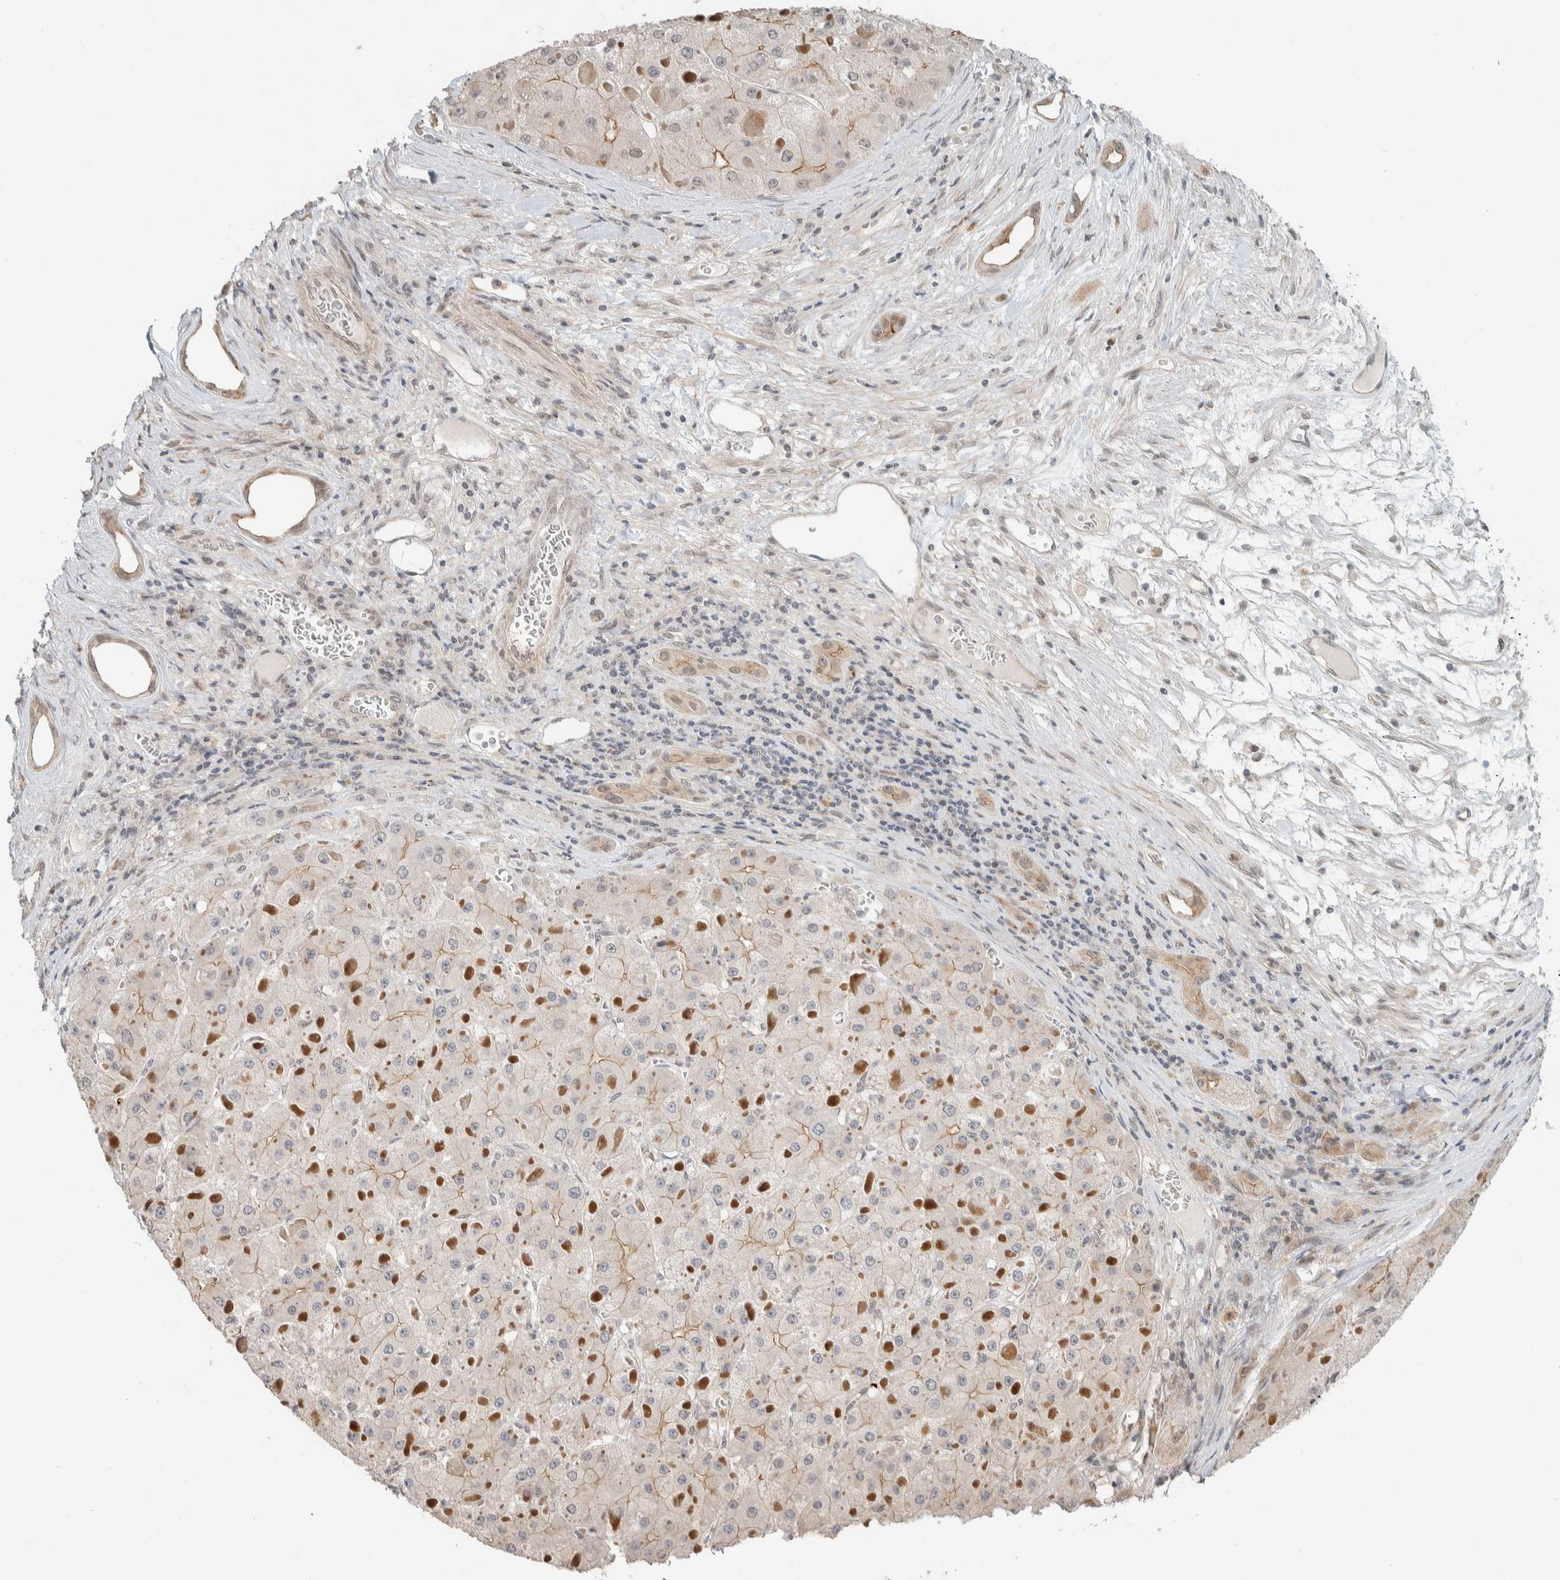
{"staining": {"intensity": "weak", "quantity": "<25%", "location": "cytoplasmic/membranous"}, "tissue": "liver cancer", "cell_type": "Tumor cells", "image_type": "cancer", "snomed": [{"axis": "morphology", "description": "Carcinoma, Hepatocellular, NOS"}, {"axis": "topography", "description": "Liver"}], "caption": "Immunohistochemical staining of liver cancer exhibits no significant staining in tumor cells. (Brightfield microscopy of DAB IHC at high magnification).", "gene": "ZBTB2", "patient": {"sex": "female", "age": 73}}